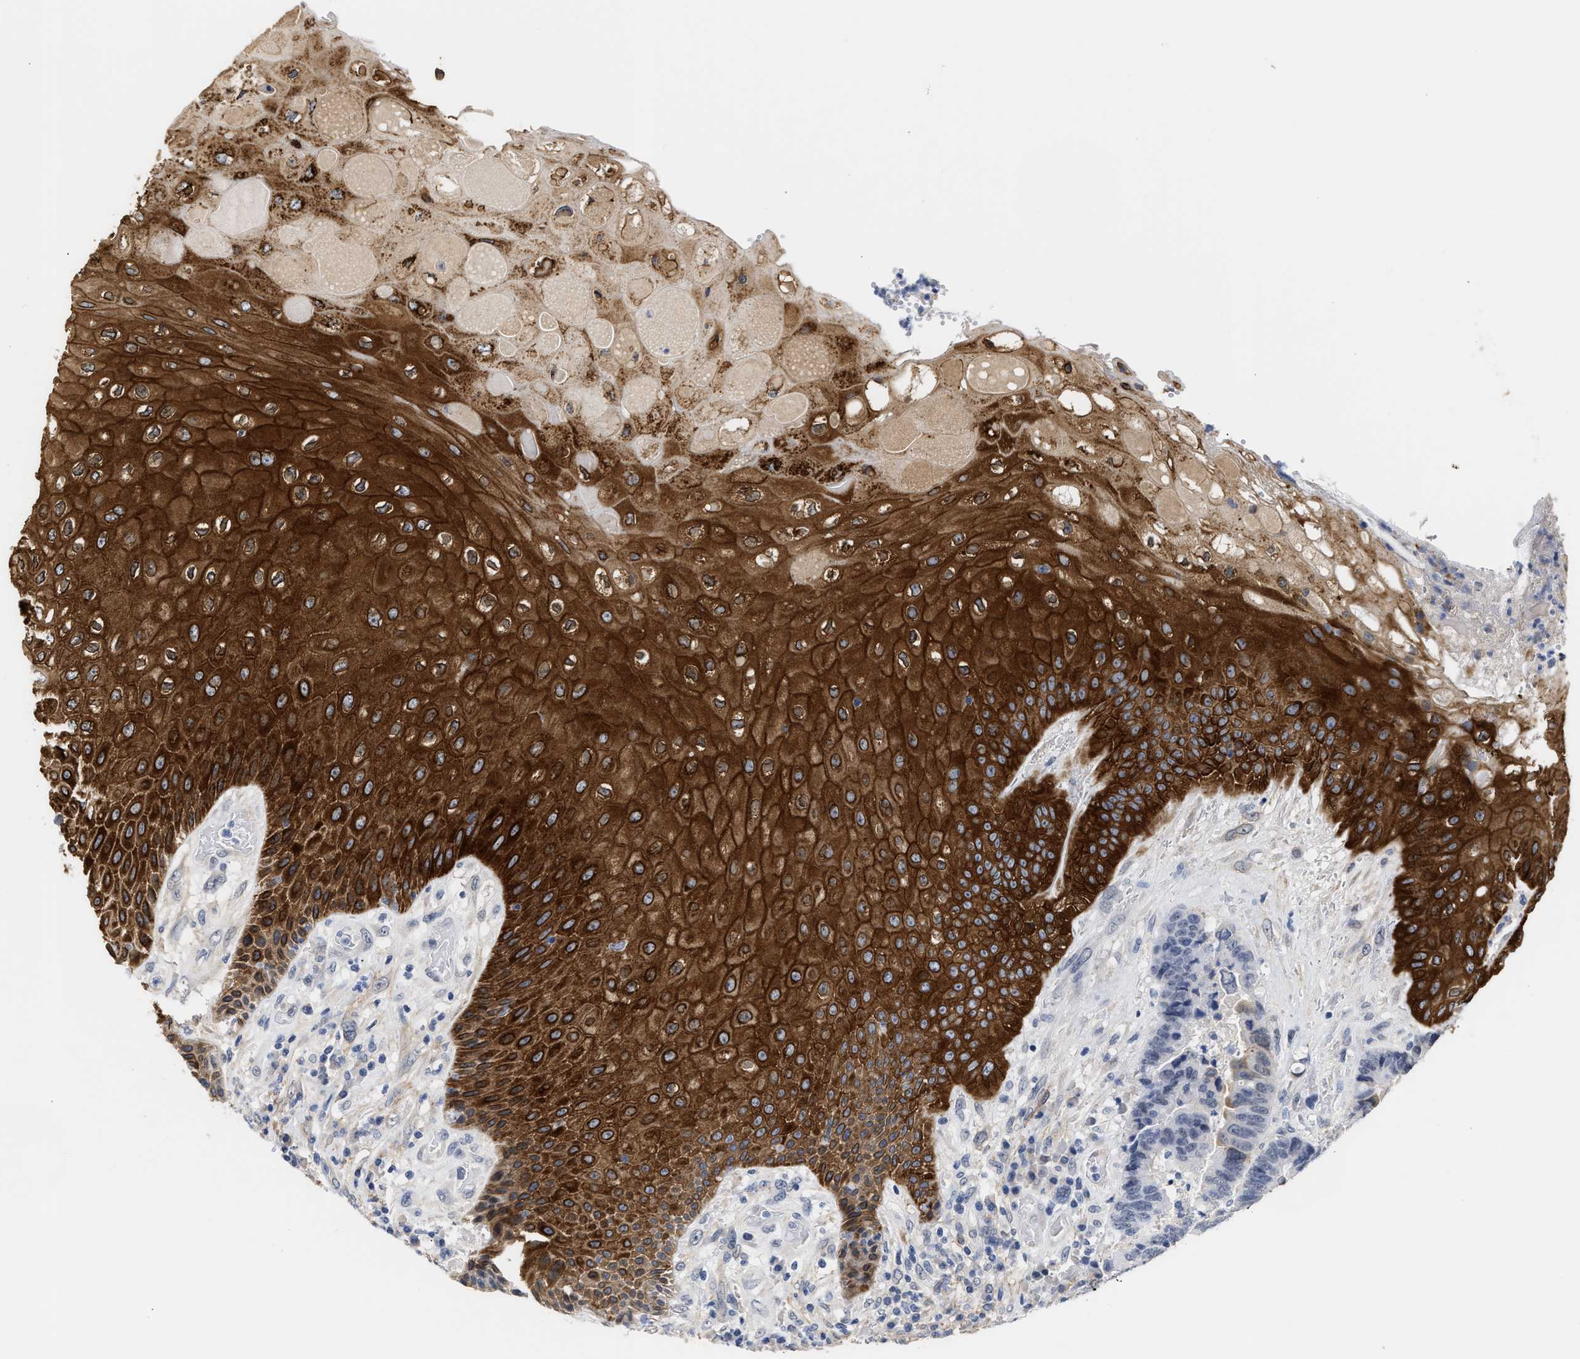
{"staining": {"intensity": "negative", "quantity": "none", "location": "none"}, "tissue": "colorectal cancer", "cell_type": "Tumor cells", "image_type": "cancer", "snomed": [{"axis": "morphology", "description": "Adenocarcinoma, NOS"}, {"axis": "topography", "description": "Rectum"}, {"axis": "topography", "description": "Anal"}], "caption": "Tumor cells are negative for brown protein staining in colorectal adenocarcinoma.", "gene": "AHNAK2", "patient": {"sex": "female", "age": 89}}